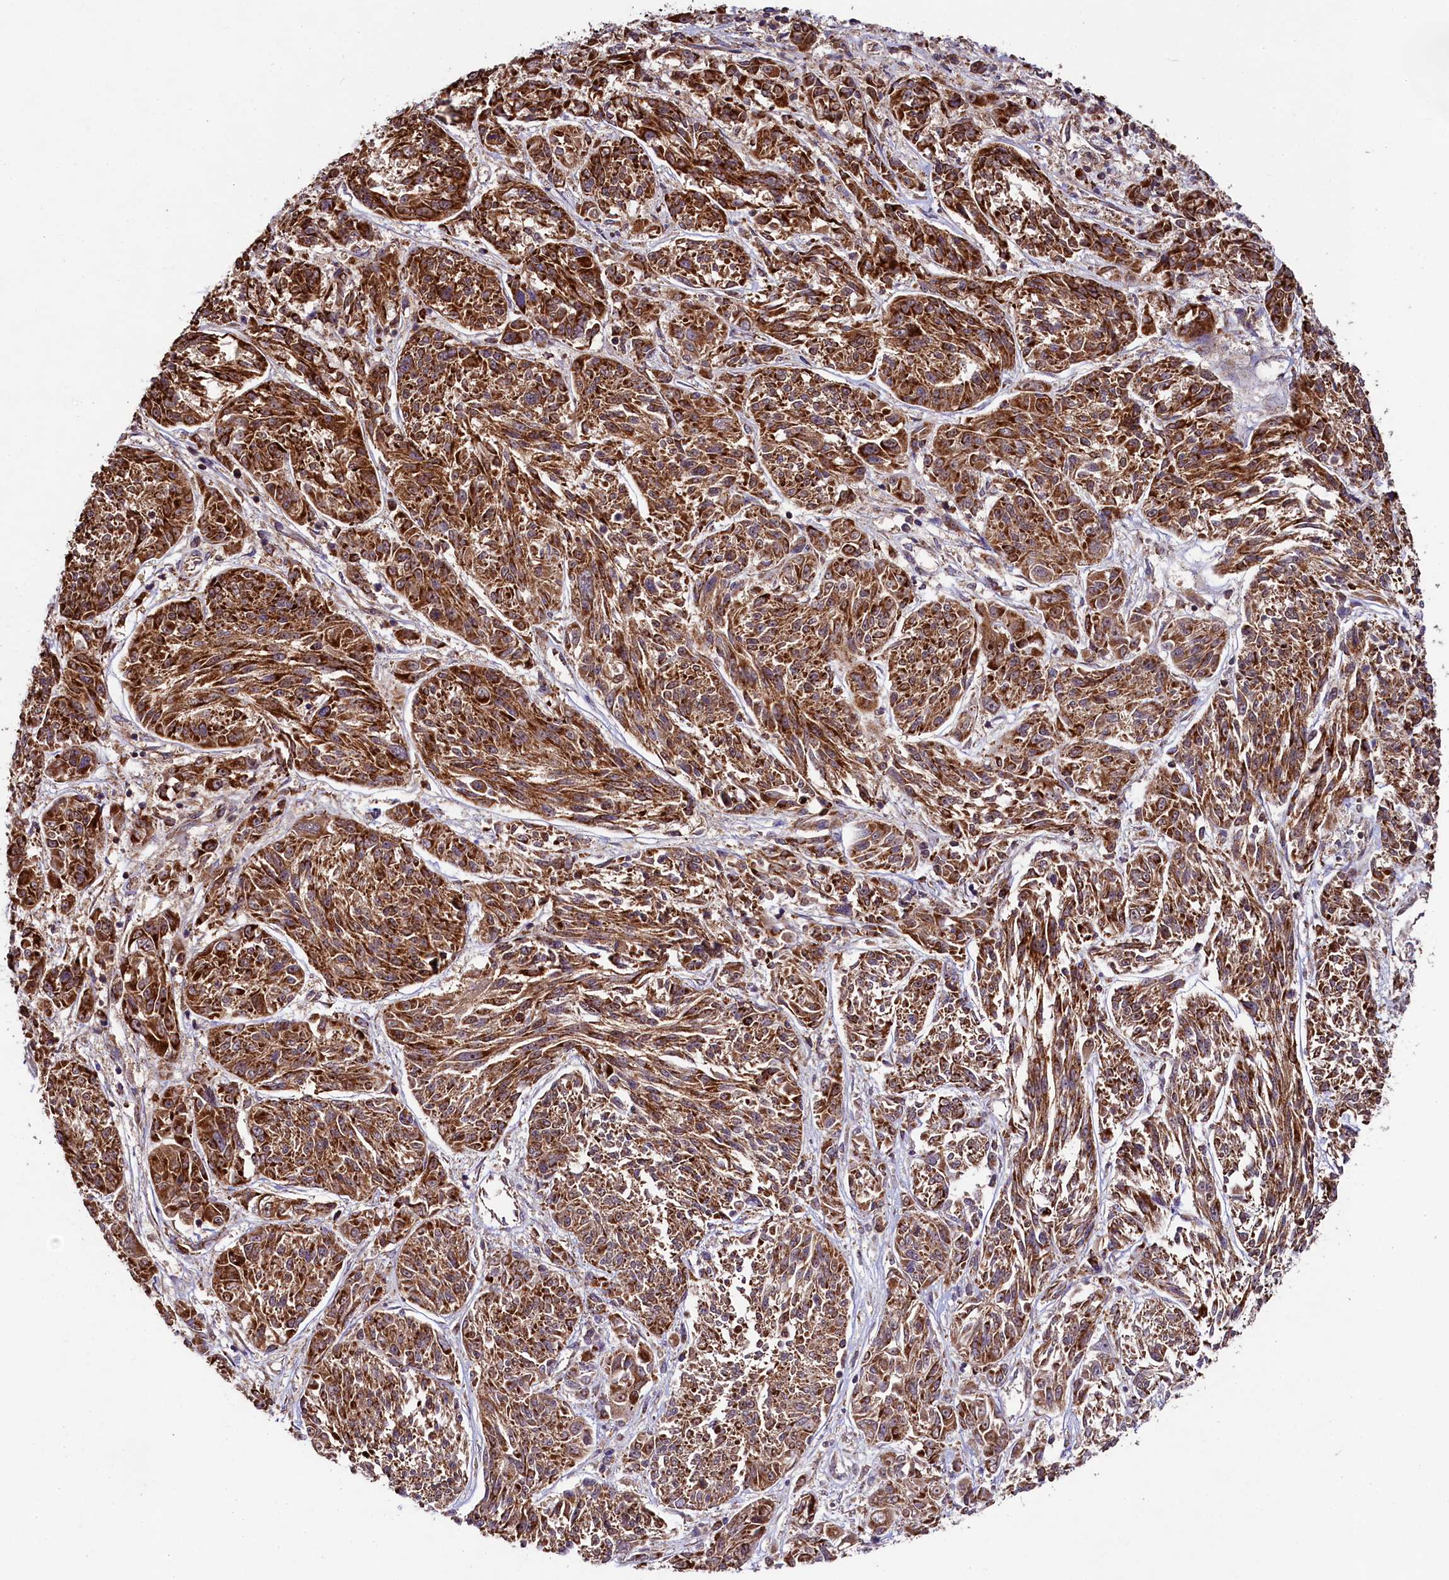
{"staining": {"intensity": "strong", "quantity": ">75%", "location": "cytoplasmic/membranous"}, "tissue": "melanoma", "cell_type": "Tumor cells", "image_type": "cancer", "snomed": [{"axis": "morphology", "description": "Malignant melanoma, NOS"}, {"axis": "topography", "description": "Skin"}], "caption": "Malignant melanoma stained with immunohistochemistry (IHC) demonstrates strong cytoplasmic/membranous positivity in about >75% of tumor cells.", "gene": "CLYBL", "patient": {"sex": "male", "age": 53}}